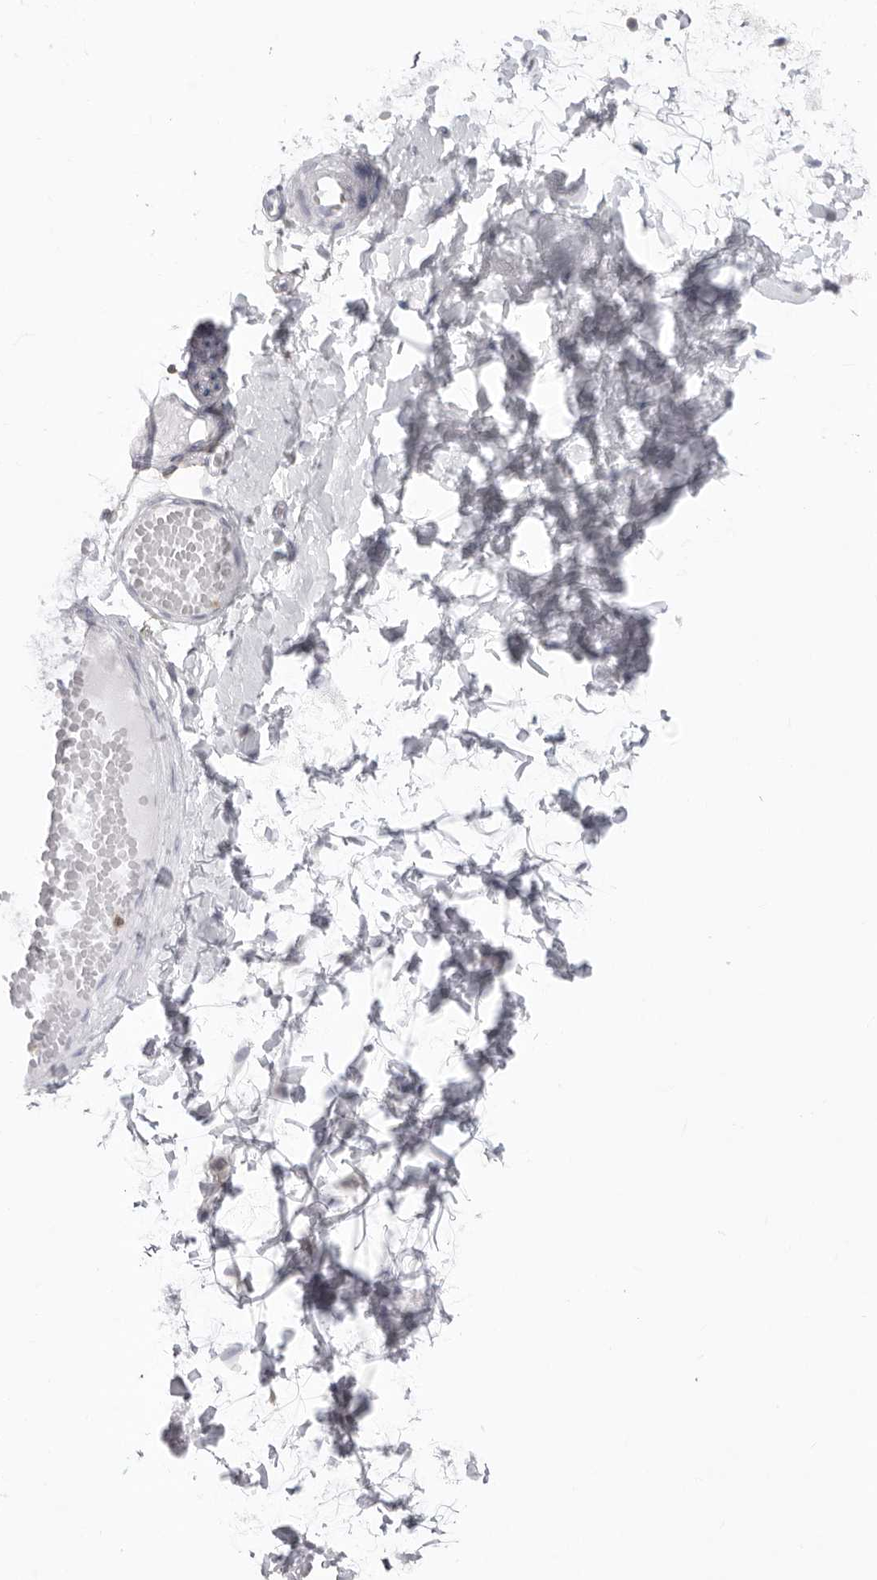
{"staining": {"intensity": "negative", "quantity": "none", "location": "none"}, "tissue": "adipose tissue", "cell_type": "Adipocytes", "image_type": "normal", "snomed": [{"axis": "morphology", "description": "Normal tissue, NOS"}, {"axis": "topography", "description": "Adipose tissue"}, {"axis": "topography", "description": "Vascular tissue"}, {"axis": "topography", "description": "Peripheral nerve tissue"}], "caption": "This is an immunohistochemistry (IHC) micrograph of normal adipose tissue. There is no expression in adipocytes.", "gene": "FMNL1", "patient": {"sex": "male", "age": 25}}